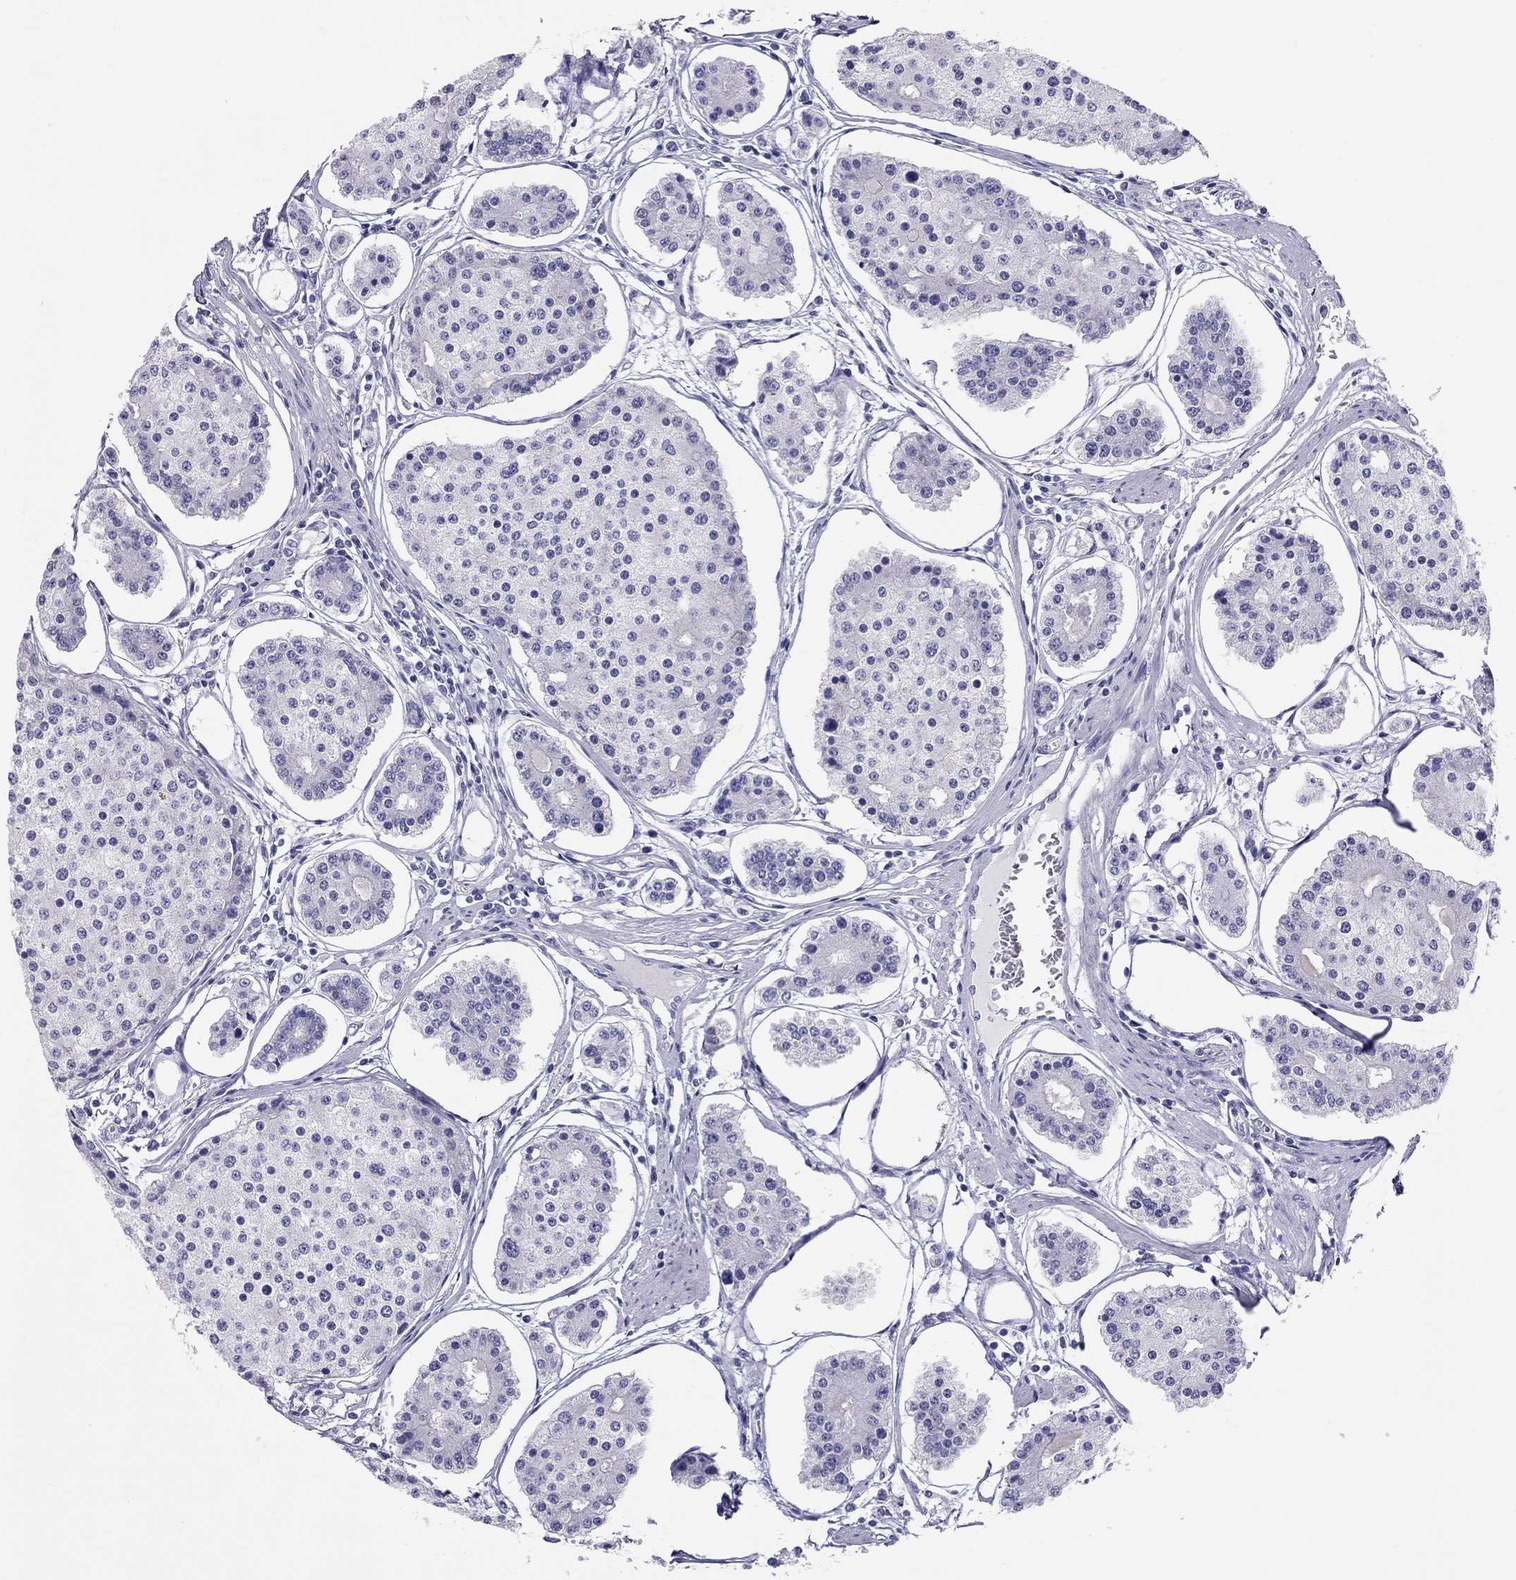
{"staining": {"intensity": "negative", "quantity": "none", "location": "none"}, "tissue": "carcinoid", "cell_type": "Tumor cells", "image_type": "cancer", "snomed": [{"axis": "morphology", "description": "Carcinoid, malignant, NOS"}, {"axis": "topography", "description": "Small intestine"}], "caption": "Immunohistochemistry (IHC) micrograph of human malignant carcinoid stained for a protein (brown), which reveals no staining in tumor cells.", "gene": "PSMB11", "patient": {"sex": "female", "age": 65}}